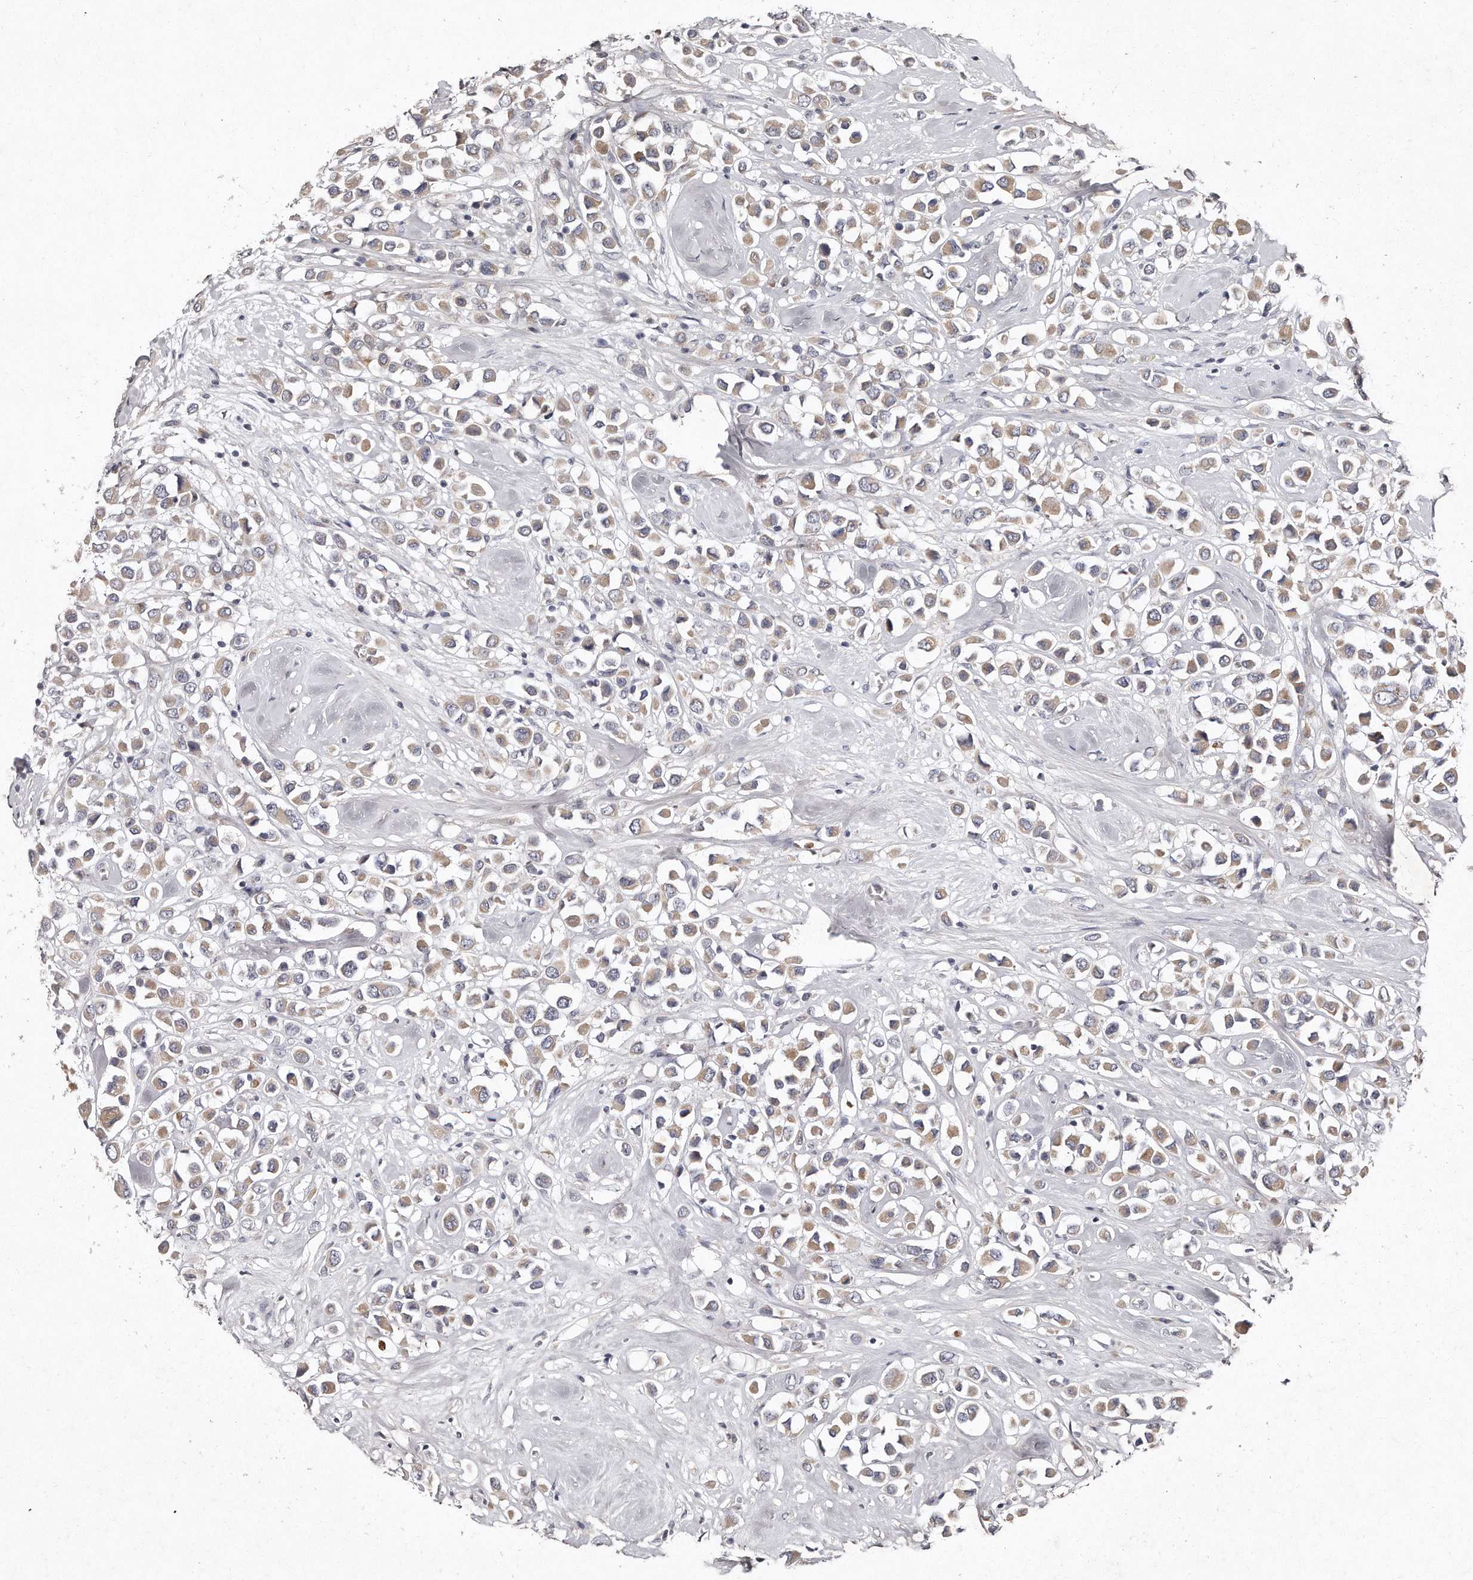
{"staining": {"intensity": "weak", "quantity": ">75%", "location": "cytoplasmic/membranous"}, "tissue": "breast cancer", "cell_type": "Tumor cells", "image_type": "cancer", "snomed": [{"axis": "morphology", "description": "Duct carcinoma"}, {"axis": "topography", "description": "Breast"}], "caption": "Invasive ductal carcinoma (breast) tissue displays weak cytoplasmic/membranous staining in approximately >75% of tumor cells, visualized by immunohistochemistry. Immunohistochemistry stains the protein in brown and the nuclei are stained blue.", "gene": "TECR", "patient": {"sex": "female", "age": 61}}